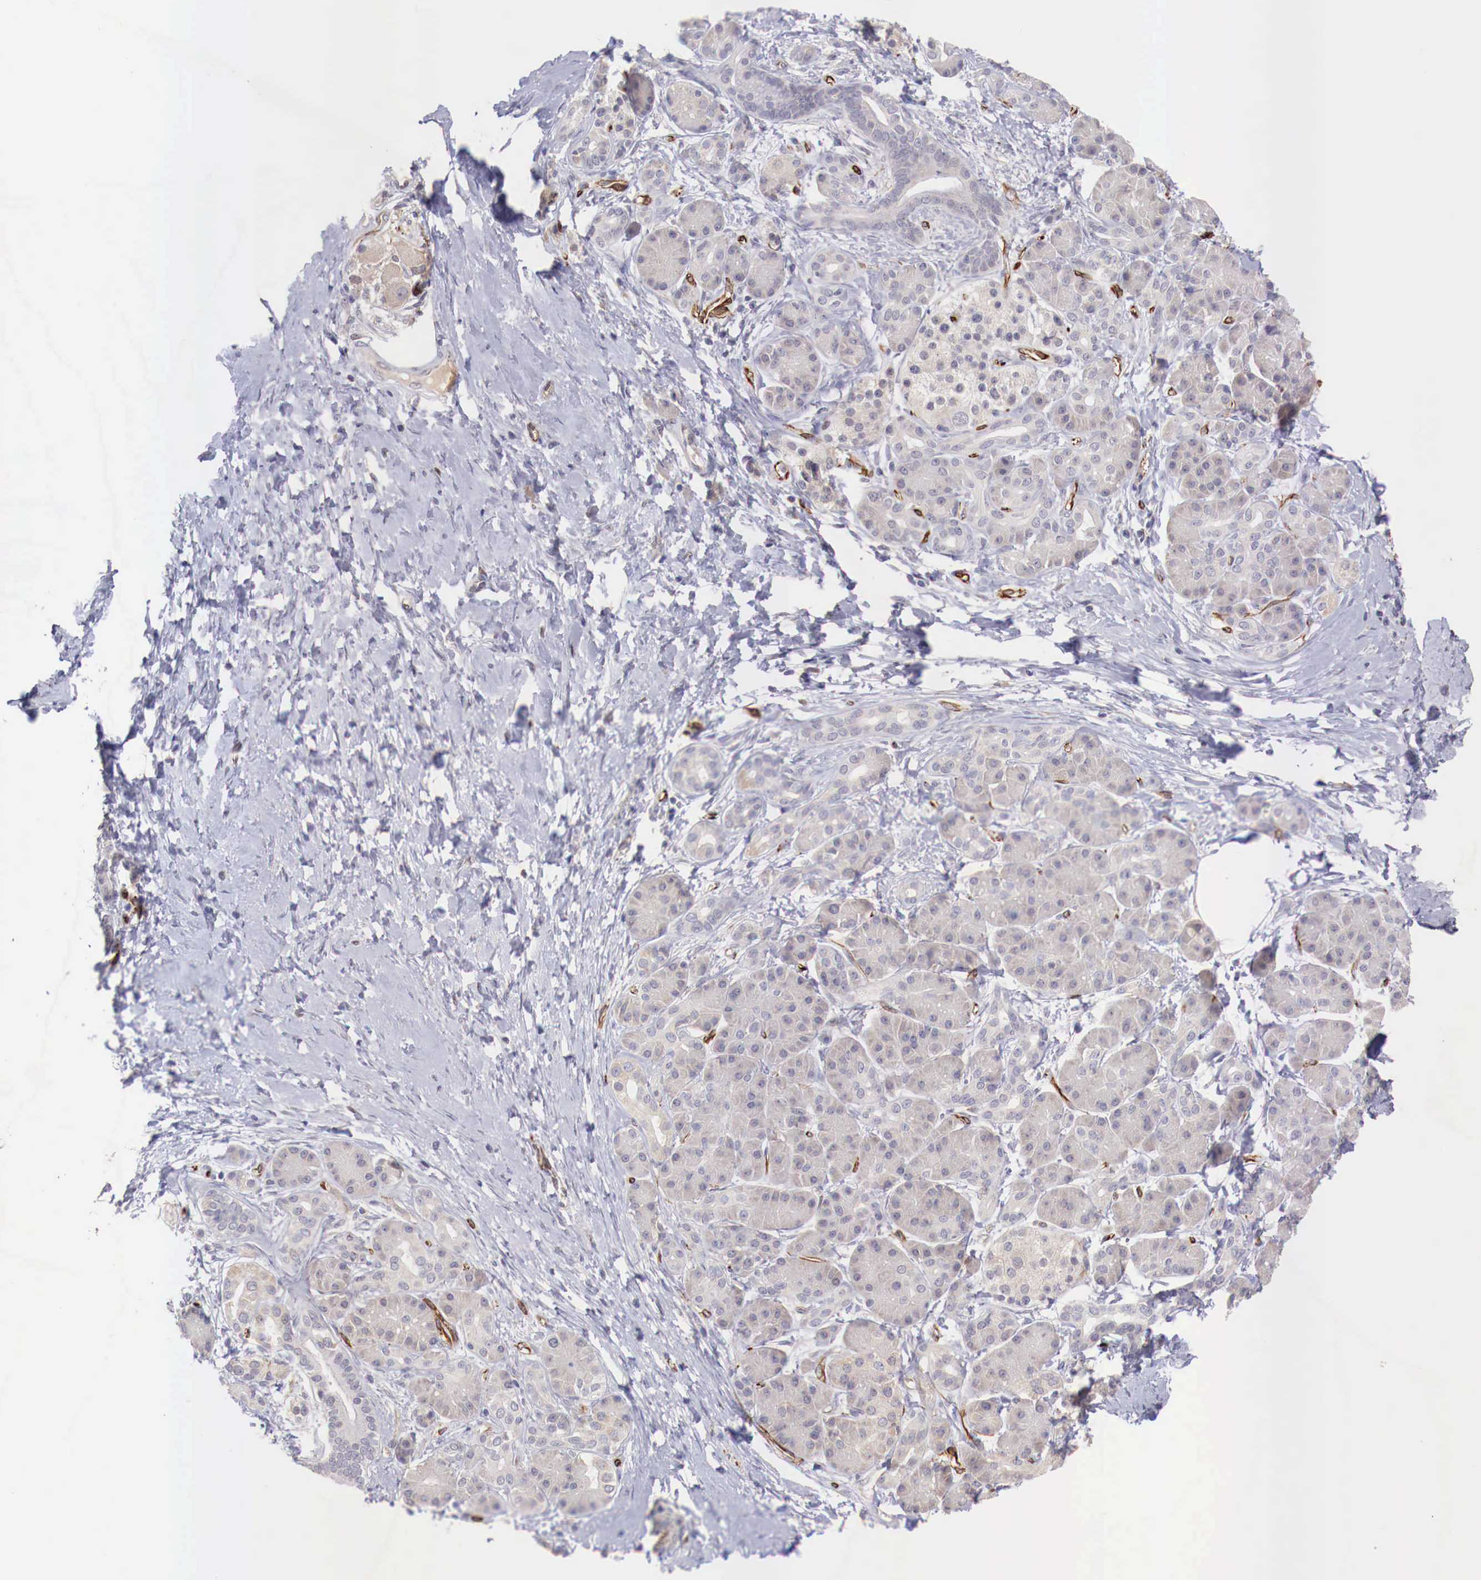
{"staining": {"intensity": "negative", "quantity": "none", "location": "none"}, "tissue": "pancreatic cancer", "cell_type": "Tumor cells", "image_type": "cancer", "snomed": [{"axis": "morphology", "description": "Adenocarcinoma, NOS"}, {"axis": "topography", "description": "Pancreas"}], "caption": "An IHC histopathology image of pancreatic adenocarcinoma is shown. There is no staining in tumor cells of pancreatic adenocarcinoma. (DAB (3,3'-diaminobenzidine) IHC with hematoxylin counter stain).", "gene": "WT1", "patient": {"sex": "female", "age": 66}}